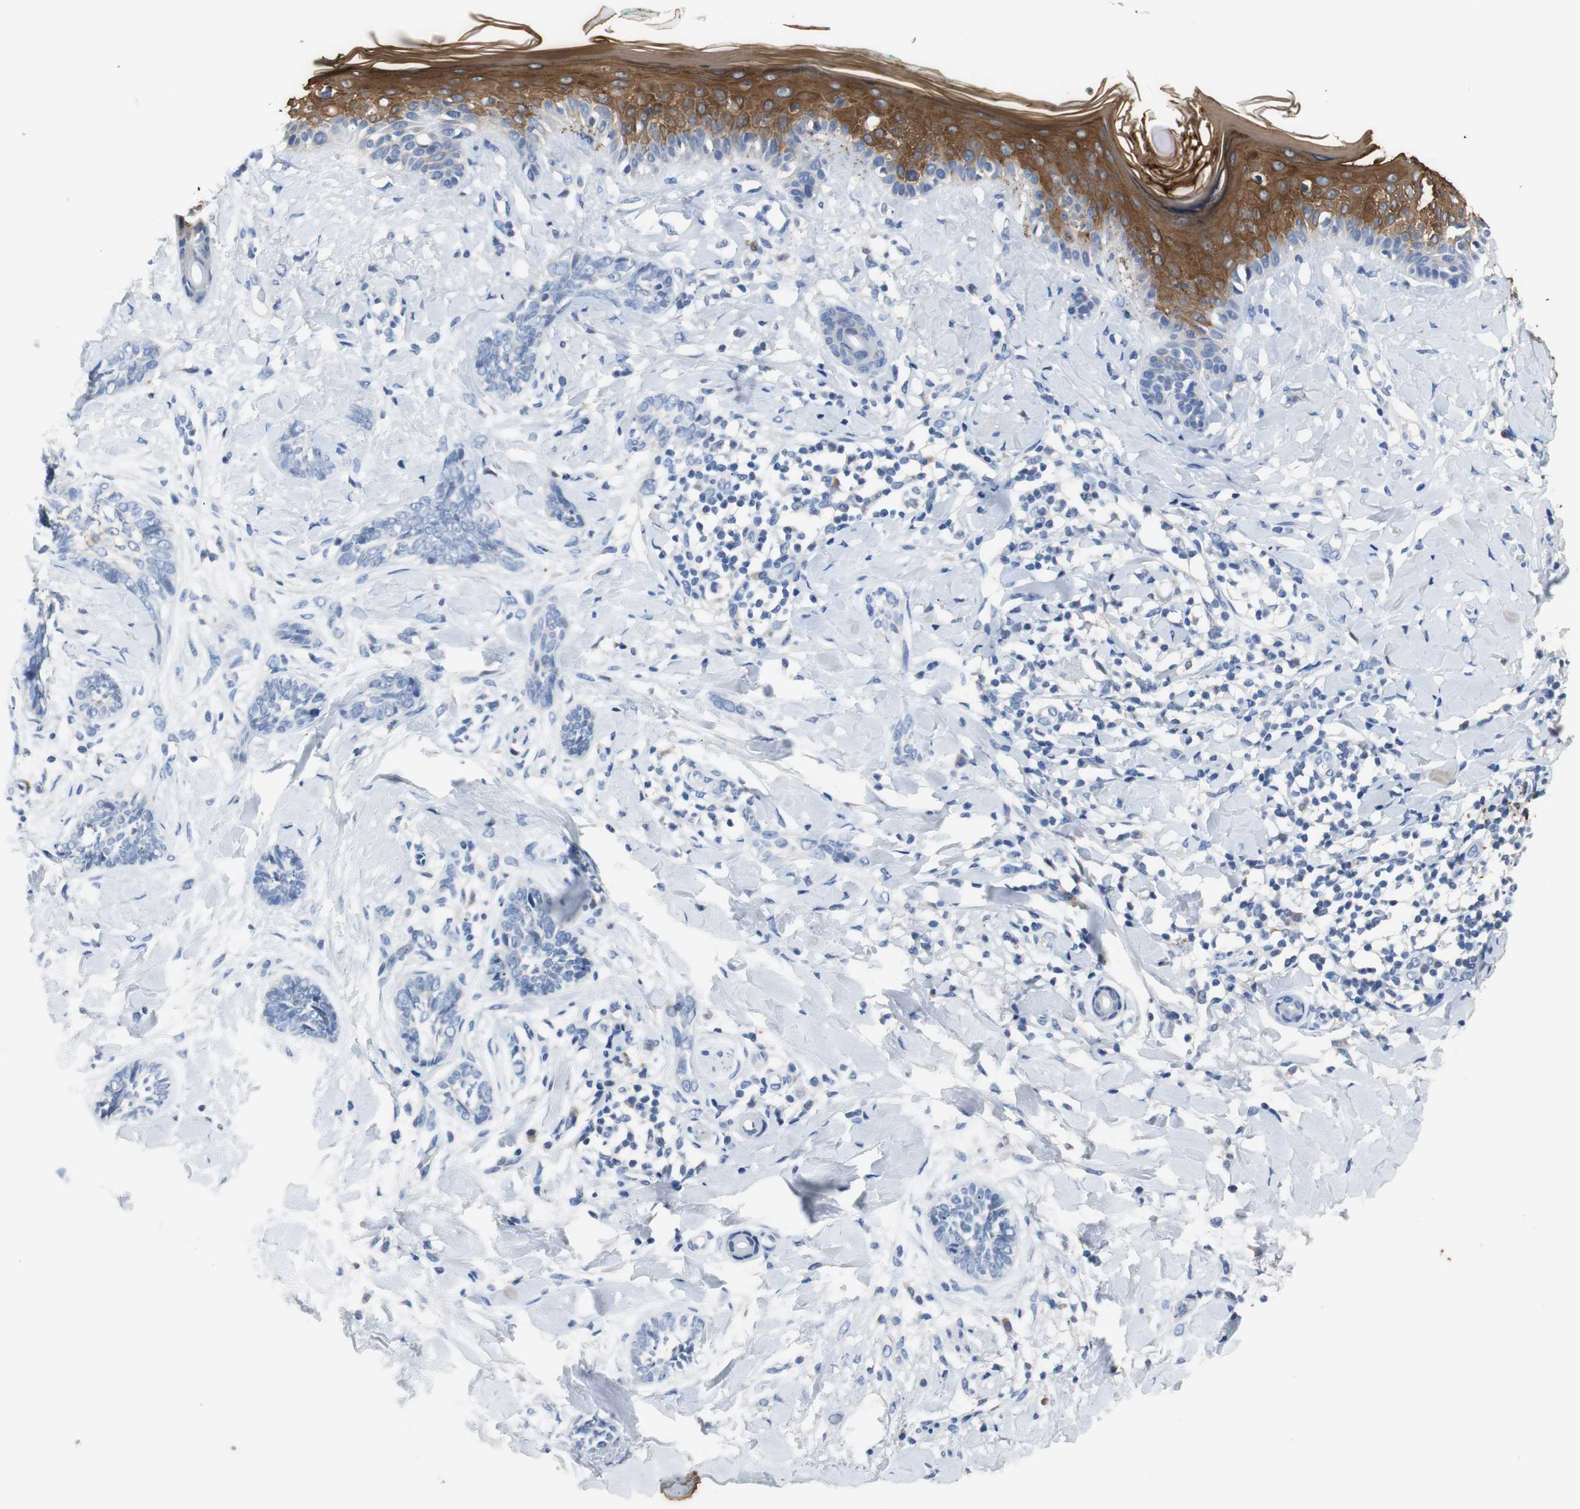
{"staining": {"intensity": "negative", "quantity": "none", "location": "none"}, "tissue": "skin cancer", "cell_type": "Tumor cells", "image_type": "cancer", "snomed": [{"axis": "morphology", "description": "Basal cell carcinoma"}, {"axis": "topography", "description": "Skin"}], "caption": "High power microscopy image of an IHC photomicrograph of skin cancer, revealing no significant expression in tumor cells.", "gene": "PCK1", "patient": {"sex": "female", "age": 58}}